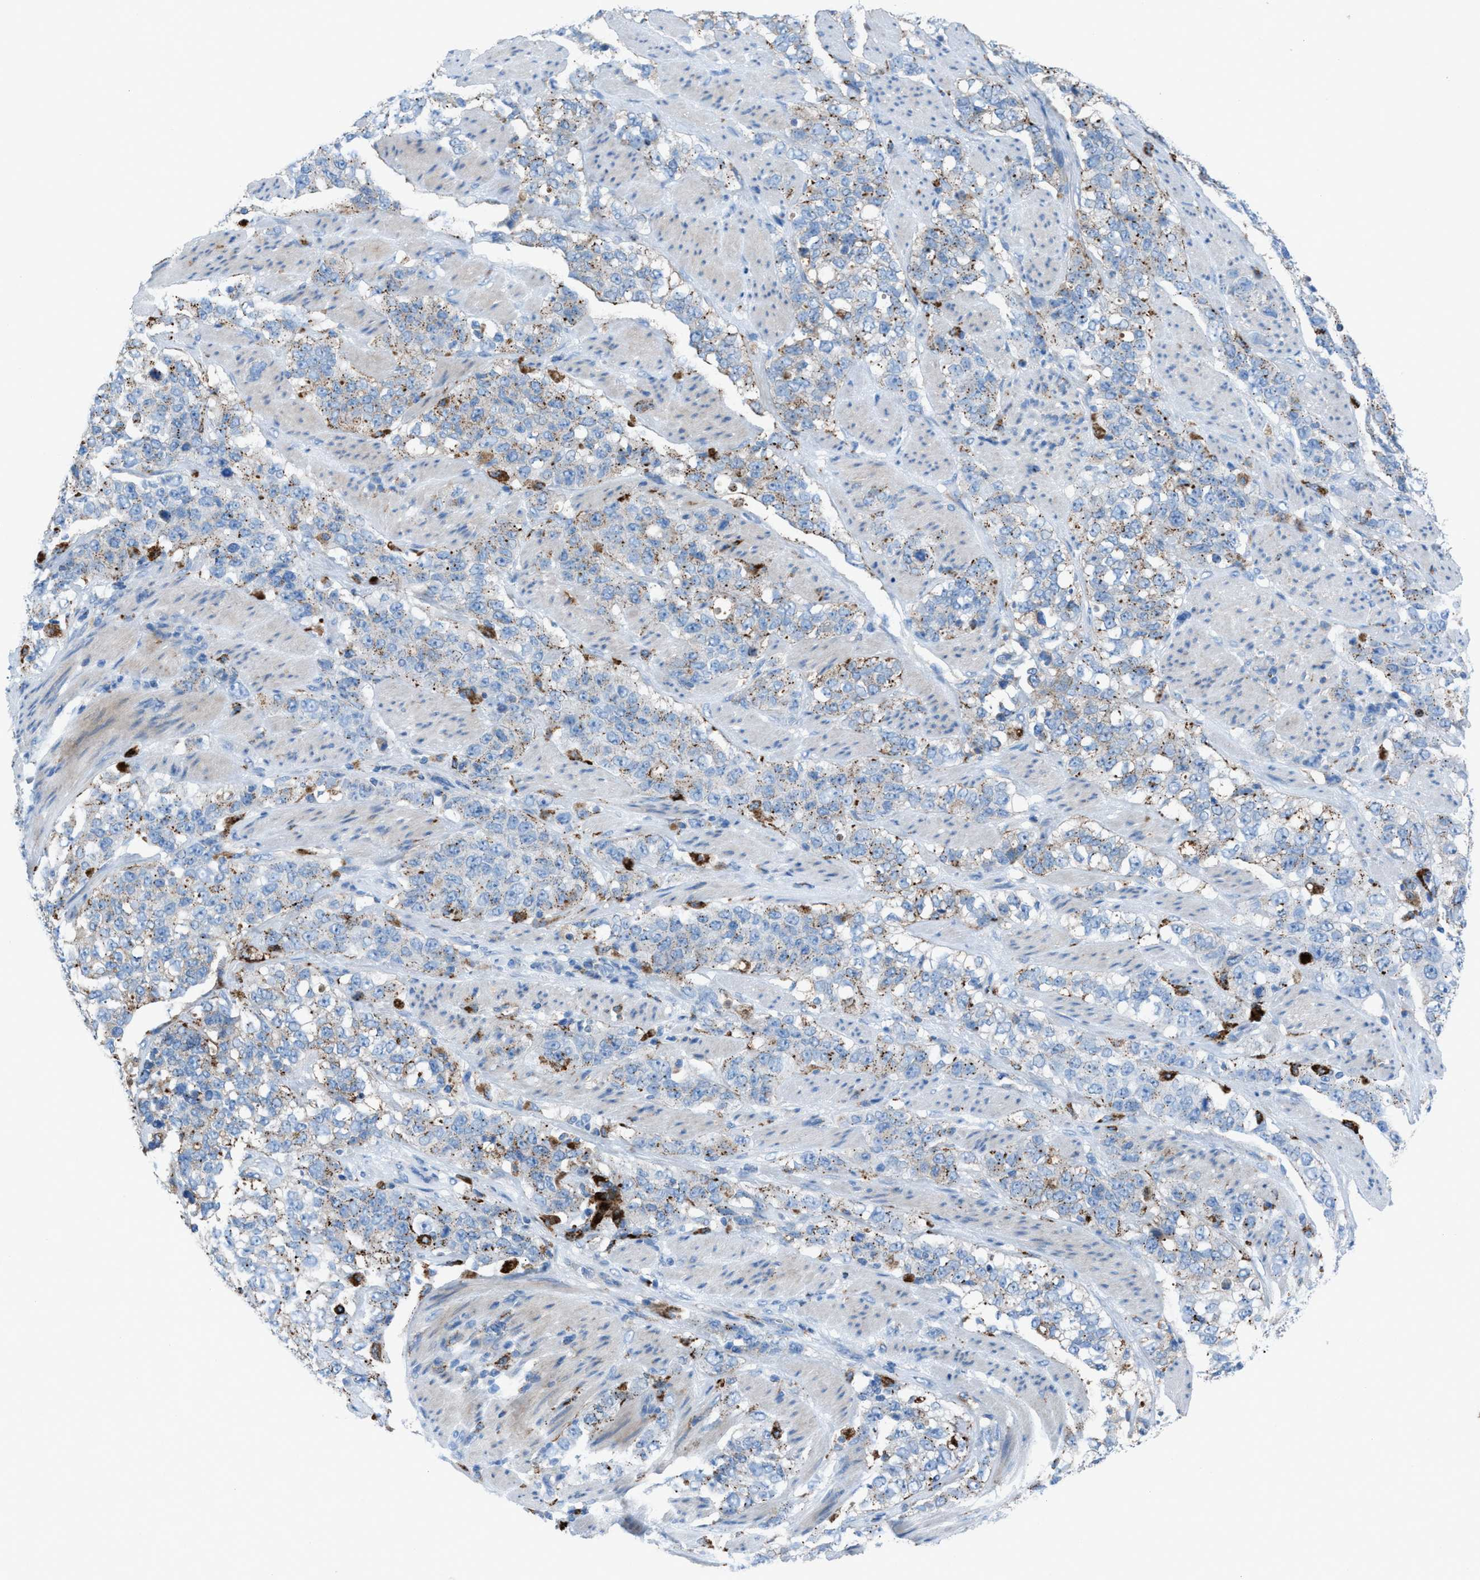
{"staining": {"intensity": "weak", "quantity": "25%-75%", "location": "cytoplasmic/membranous"}, "tissue": "stomach cancer", "cell_type": "Tumor cells", "image_type": "cancer", "snomed": [{"axis": "morphology", "description": "Adenocarcinoma, NOS"}, {"axis": "topography", "description": "Stomach"}], "caption": "Stomach cancer stained for a protein (brown) shows weak cytoplasmic/membranous positive positivity in about 25%-75% of tumor cells.", "gene": "CD1B", "patient": {"sex": "male", "age": 48}}